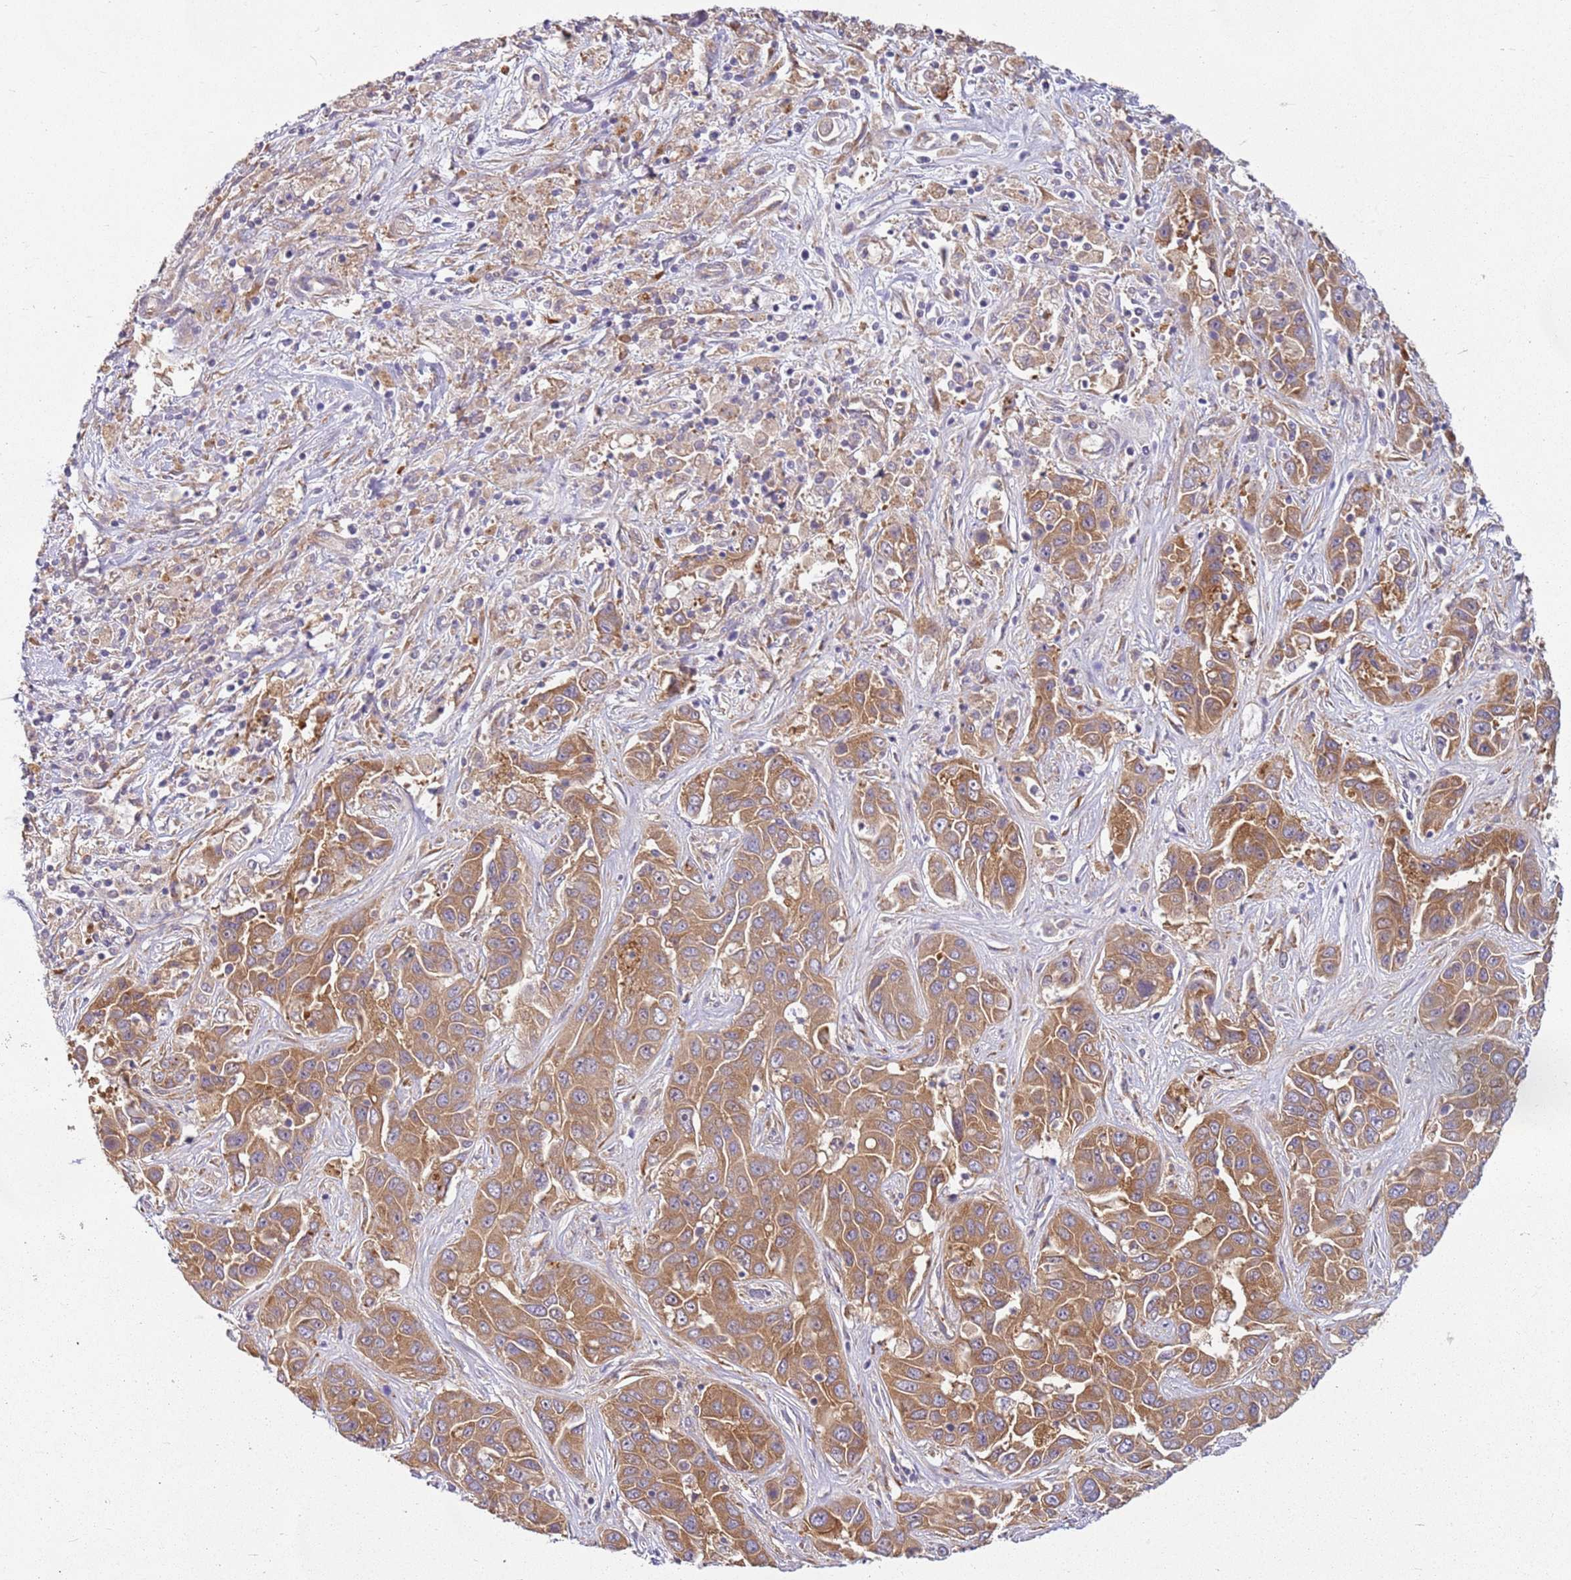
{"staining": {"intensity": "moderate", "quantity": ">75%", "location": "cytoplasmic/membranous"}, "tissue": "liver cancer", "cell_type": "Tumor cells", "image_type": "cancer", "snomed": [{"axis": "morphology", "description": "Cholangiocarcinoma"}, {"axis": "topography", "description": "Liver"}], "caption": "This is an image of immunohistochemistry (IHC) staining of liver cancer (cholangiocarcinoma), which shows moderate staining in the cytoplasmic/membranous of tumor cells.", "gene": "RPS28", "patient": {"sex": "female", "age": 52}}